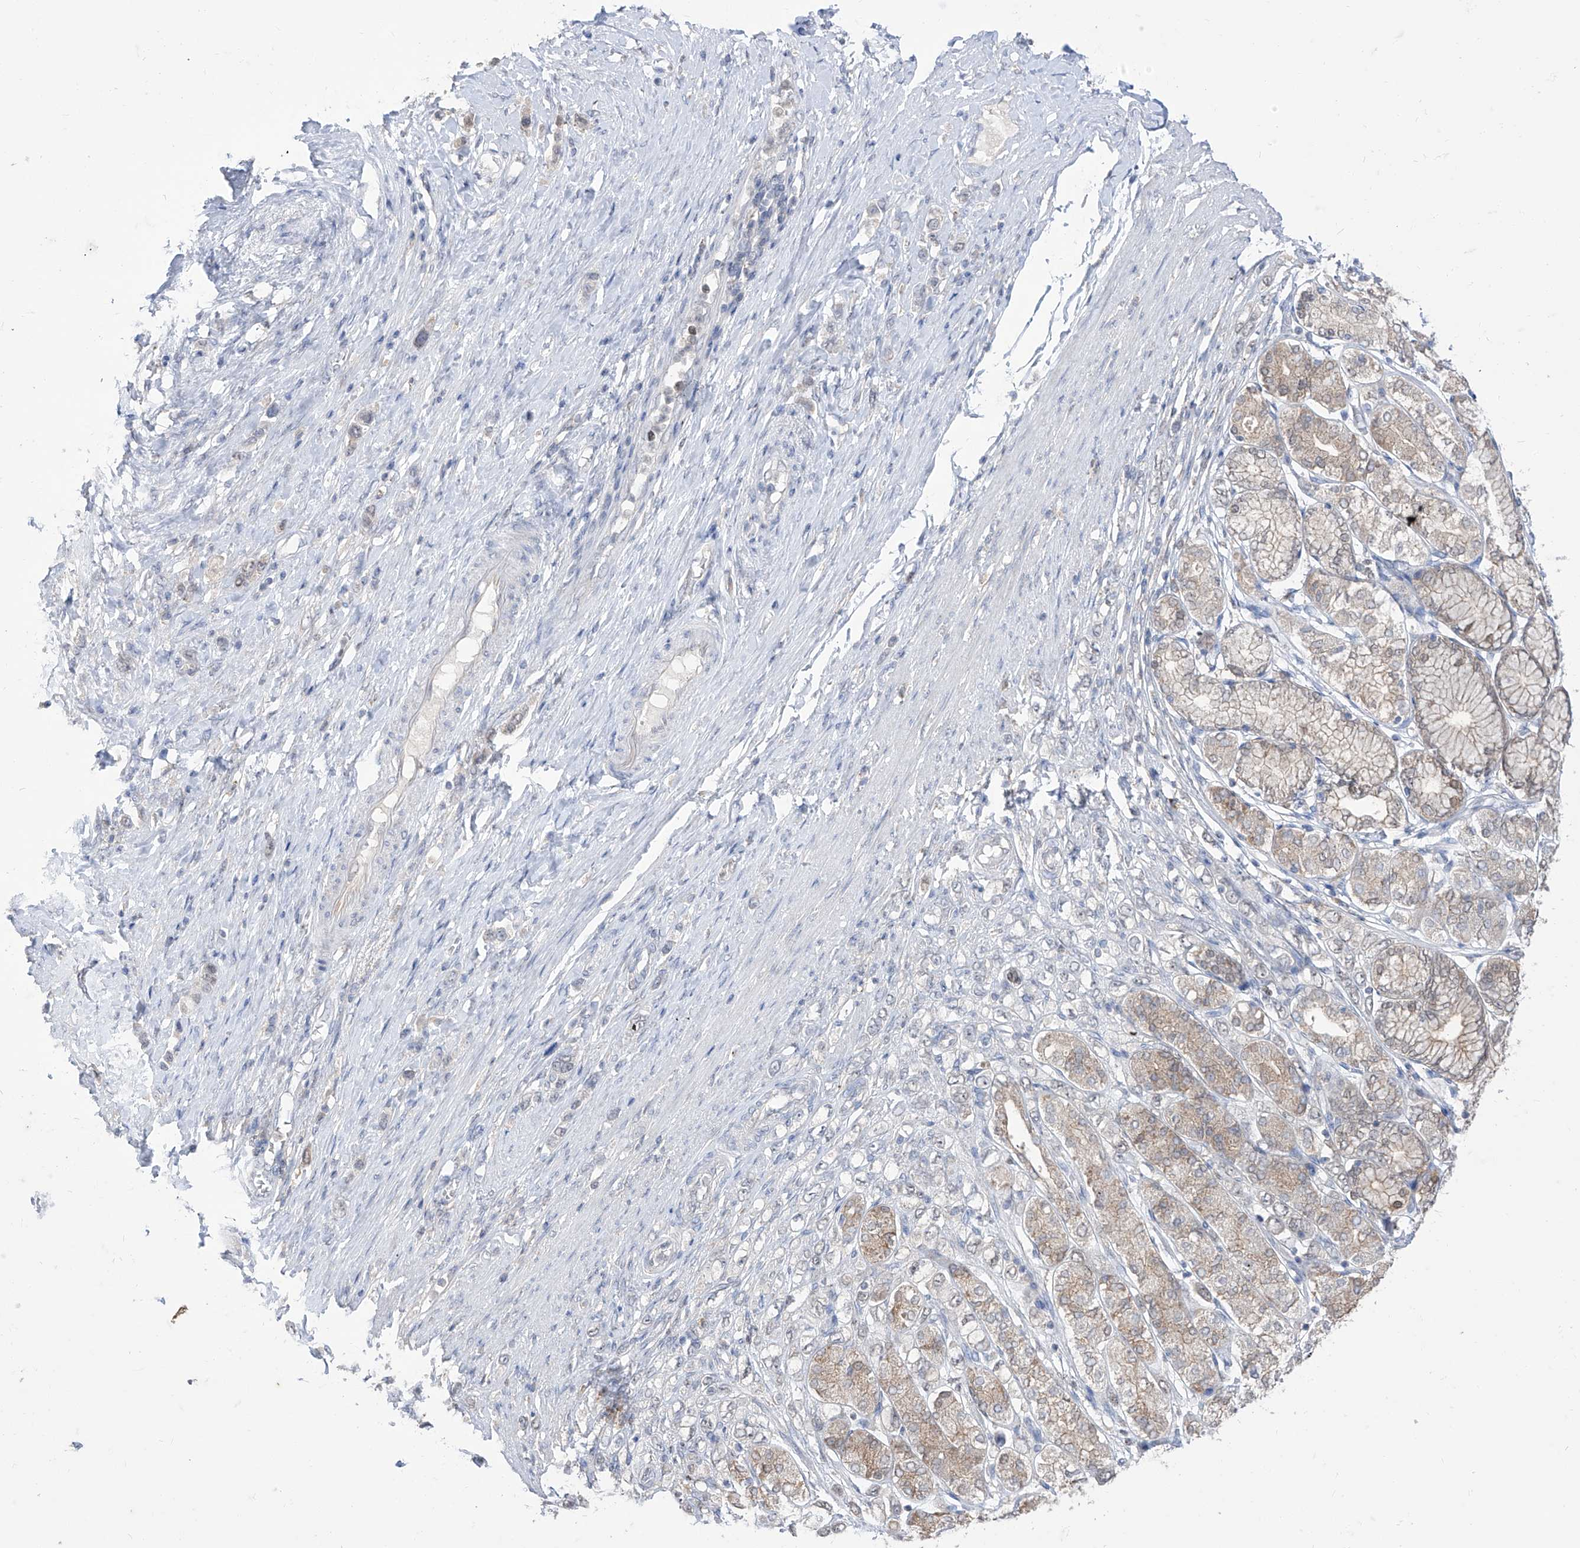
{"staining": {"intensity": "negative", "quantity": "none", "location": "none"}, "tissue": "stomach cancer", "cell_type": "Tumor cells", "image_type": "cancer", "snomed": [{"axis": "morphology", "description": "Adenocarcinoma, NOS"}, {"axis": "topography", "description": "Stomach"}], "caption": "DAB immunohistochemical staining of stomach adenocarcinoma displays no significant positivity in tumor cells.", "gene": "BROX", "patient": {"sex": "female", "age": 65}}